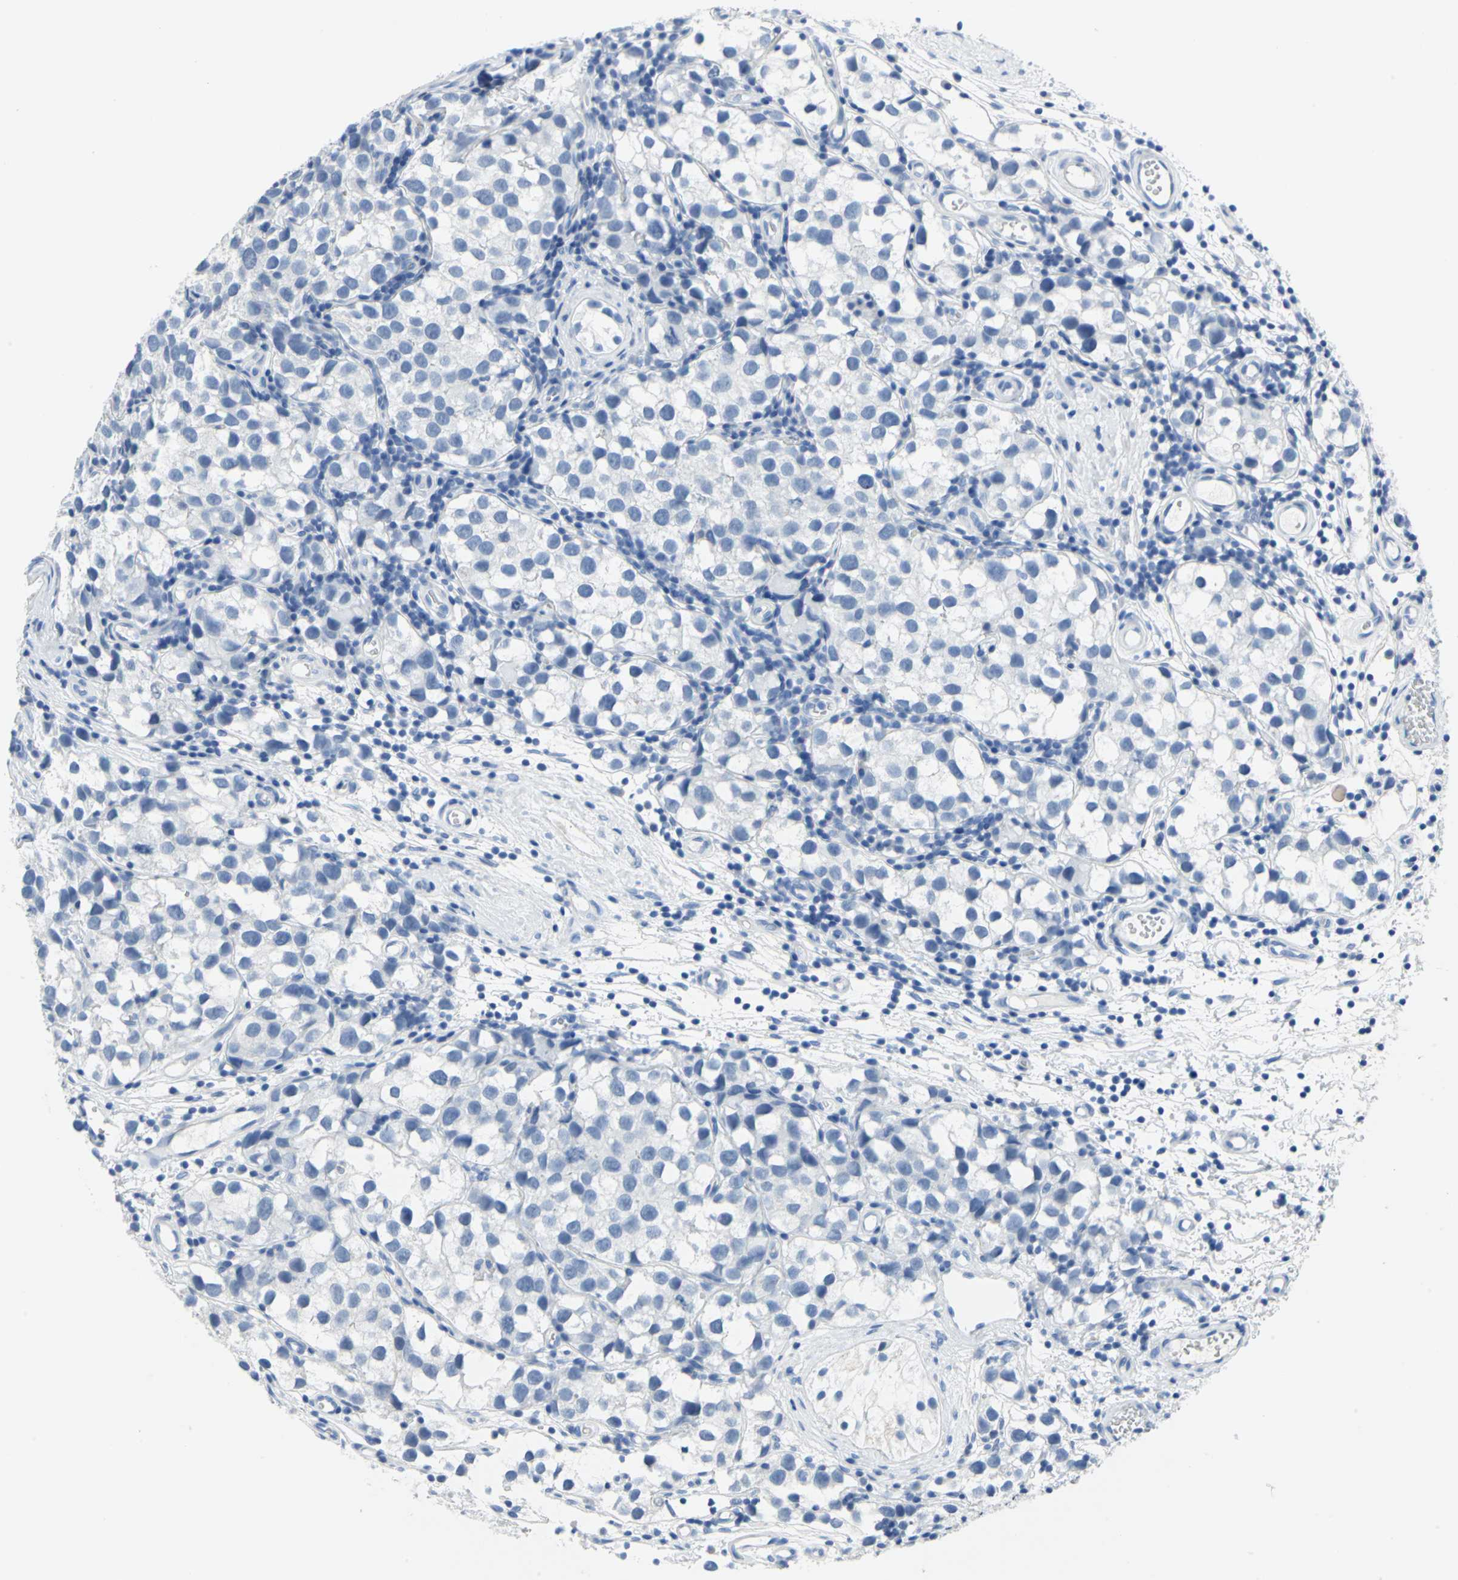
{"staining": {"intensity": "negative", "quantity": "none", "location": "none"}, "tissue": "testis cancer", "cell_type": "Tumor cells", "image_type": "cancer", "snomed": [{"axis": "morphology", "description": "Seminoma, NOS"}, {"axis": "topography", "description": "Testis"}], "caption": "This is a histopathology image of immunohistochemistry (IHC) staining of testis cancer (seminoma), which shows no expression in tumor cells.", "gene": "SFN", "patient": {"sex": "male", "age": 39}}